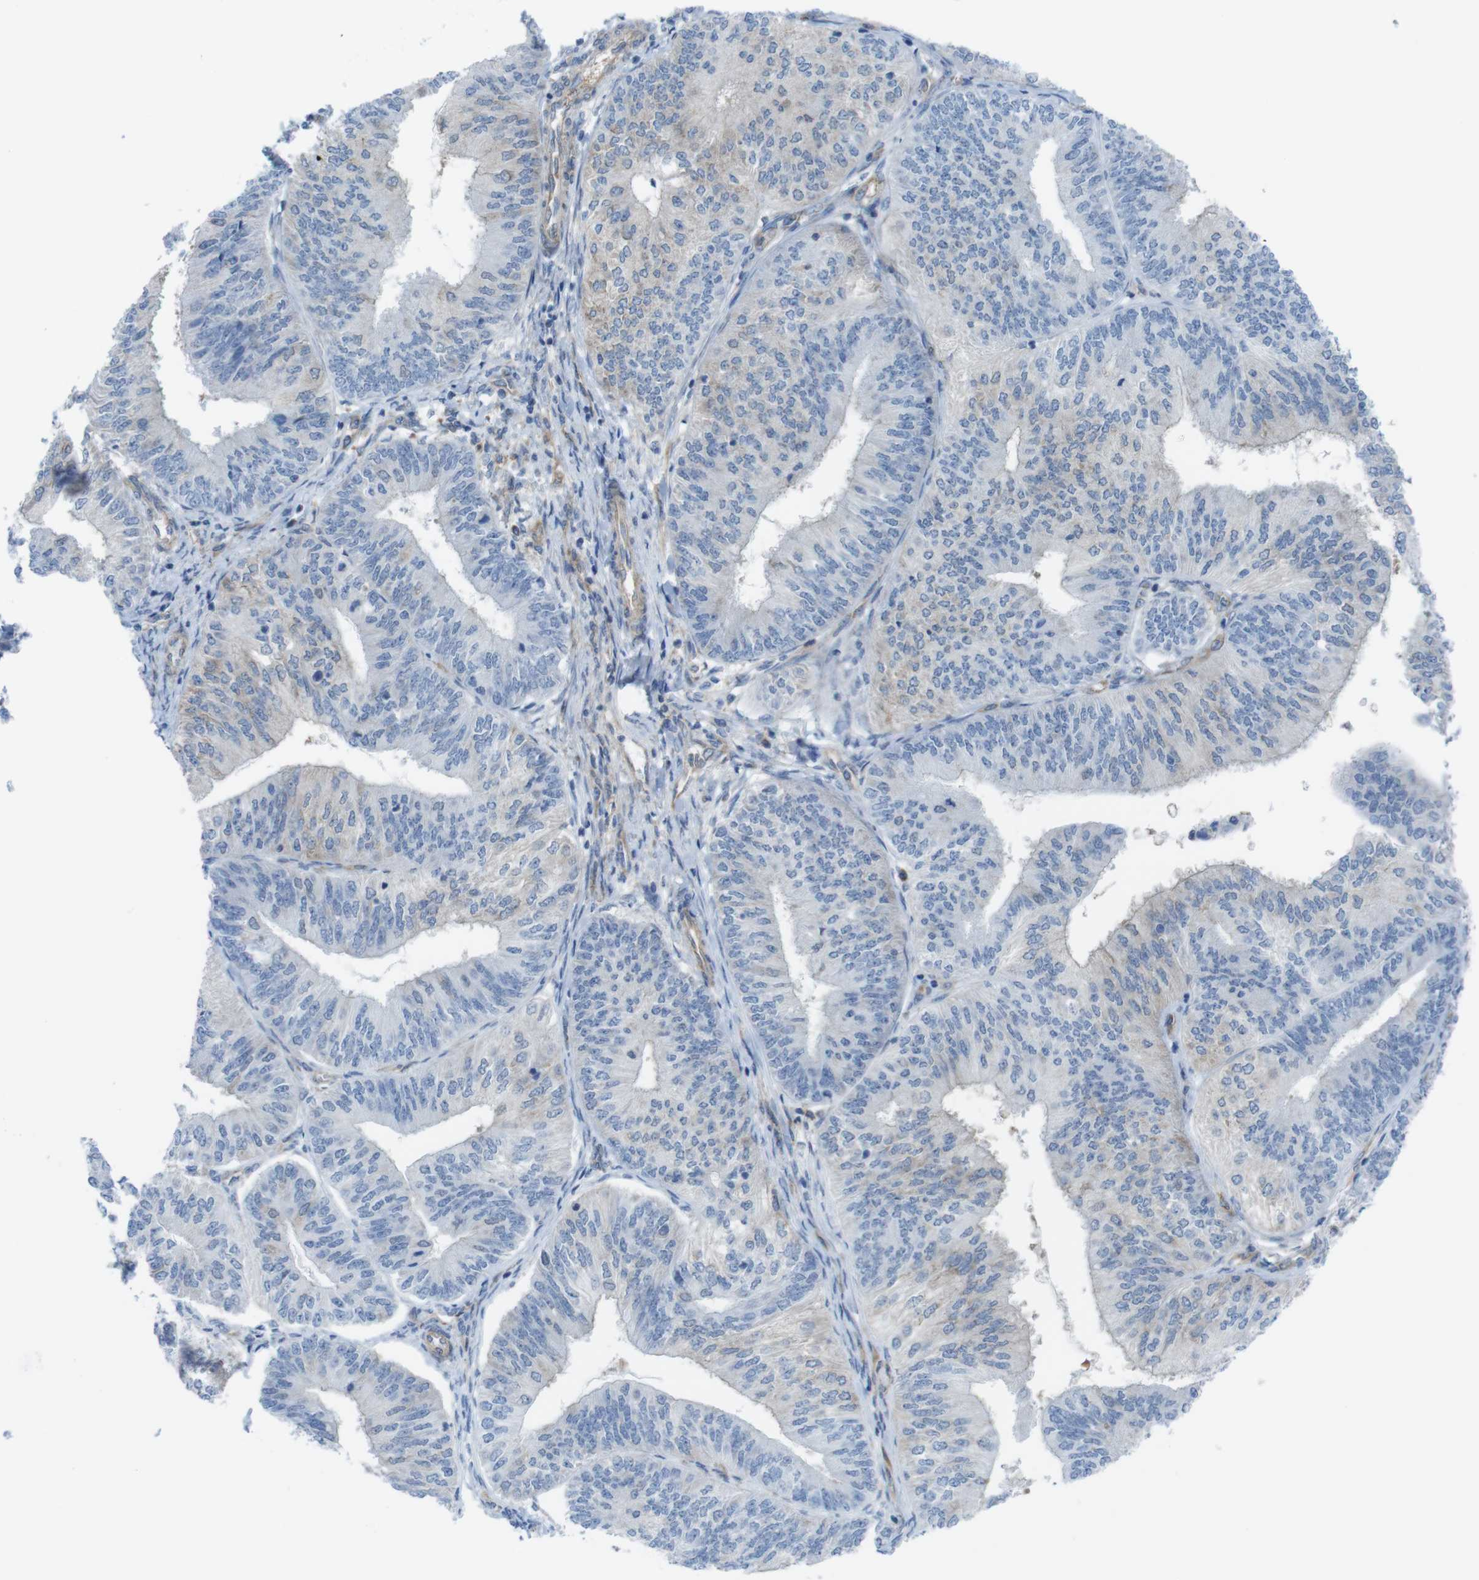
{"staining": {"intensity": "negative", "quantity": "none", "location": "none"}, "tissue": "endometrial cancer", "cell_type": "Tumor cells", "image_type": "cancer", "snomed": [{"axis": "morphology", "description": "Adenocarcinoma, NOS"}, {"axis": "topography", "description": "Endometrium"}], "caption": "DAB immunohistochemical staining of endometrial adenocarcinoma reveals no significant staining in tumor cells.", "gene": "DIAPH2", "patient": {"sex": "female", "age": 58}}